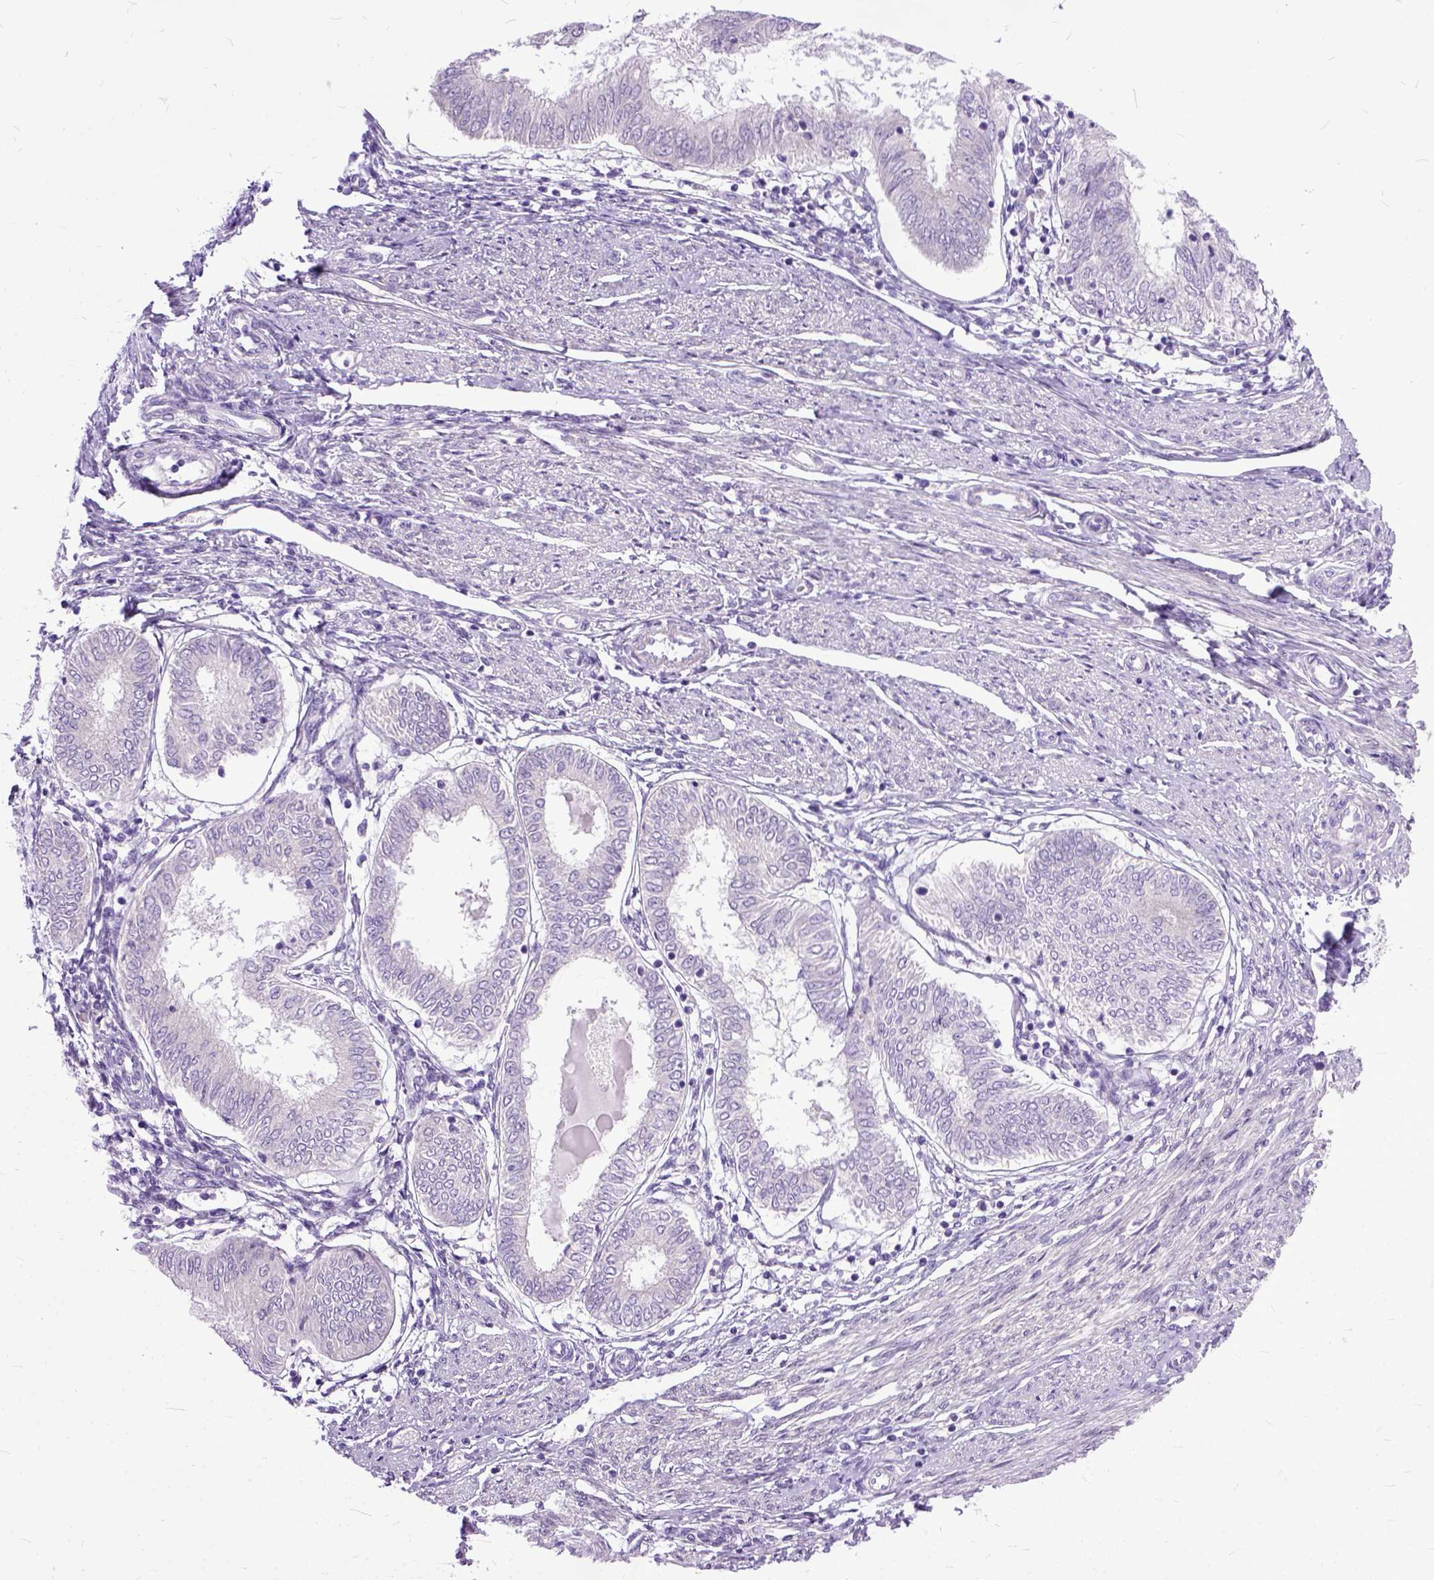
{"staining": {"intensity": "negative", "quantity": "none", "location": "none"}, "tissue": "endometrial cancer", "cell_type": "Tumor cells", "image_type": "cancer", "snomed": [{"axis": "morphology", "description": "Adenocarcinoma, NOS"}, {"axis": "topography", "description": "Endometrium"}], "caption": "This is a micrograph of immunohistochemistry staining of endometrial cancer (adenocarcinoma), which shows no positivity in tumor cells. (DAB immunohistochemistry visualized using brightfield microscopy, high magnification).", "gene": "TCEAL7", "patient": {"sex": "female", "age": 68}}